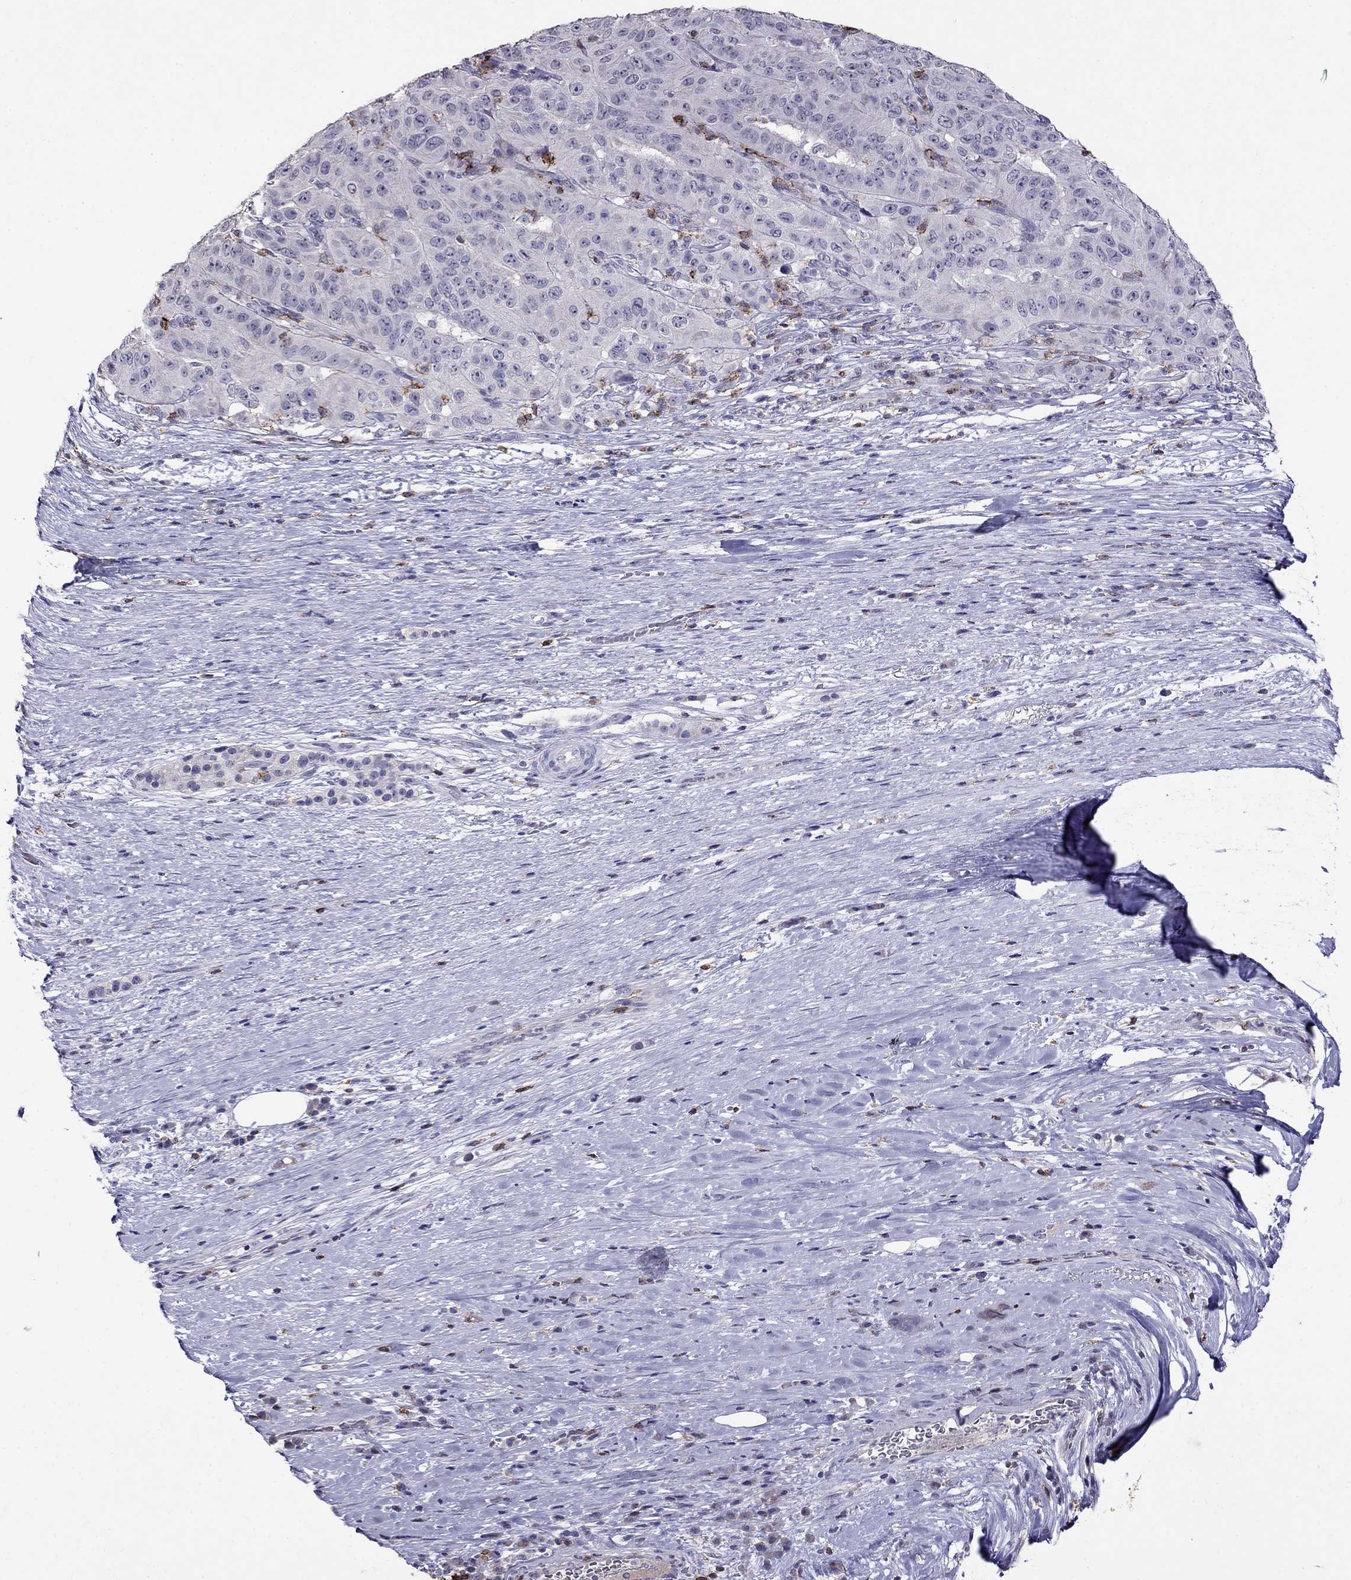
{"staining": {"intensity": "negative", "quantity": "none", "location": "none"}, "tissue": "pancreatic cancer", "cell_type": "Tumor cells", "image_type": "cancer", "snomed": [{"axis": "morphology", "description": "Adenocarcinoma, NOS"}, {"axis": "topography", "description": "Pancreas"}], "caption": "The immunohistochemistry (IHC) micrograph has no significant staining in tumor cells of pancreatic cancer tissue. Brightfield microscopy of immunohistochemistry stained with DAB (brown) and hematoxylin (blue), captured at high magnification.", "gene": "CD8B", "patient": {"sex": "male", "age": 63}}